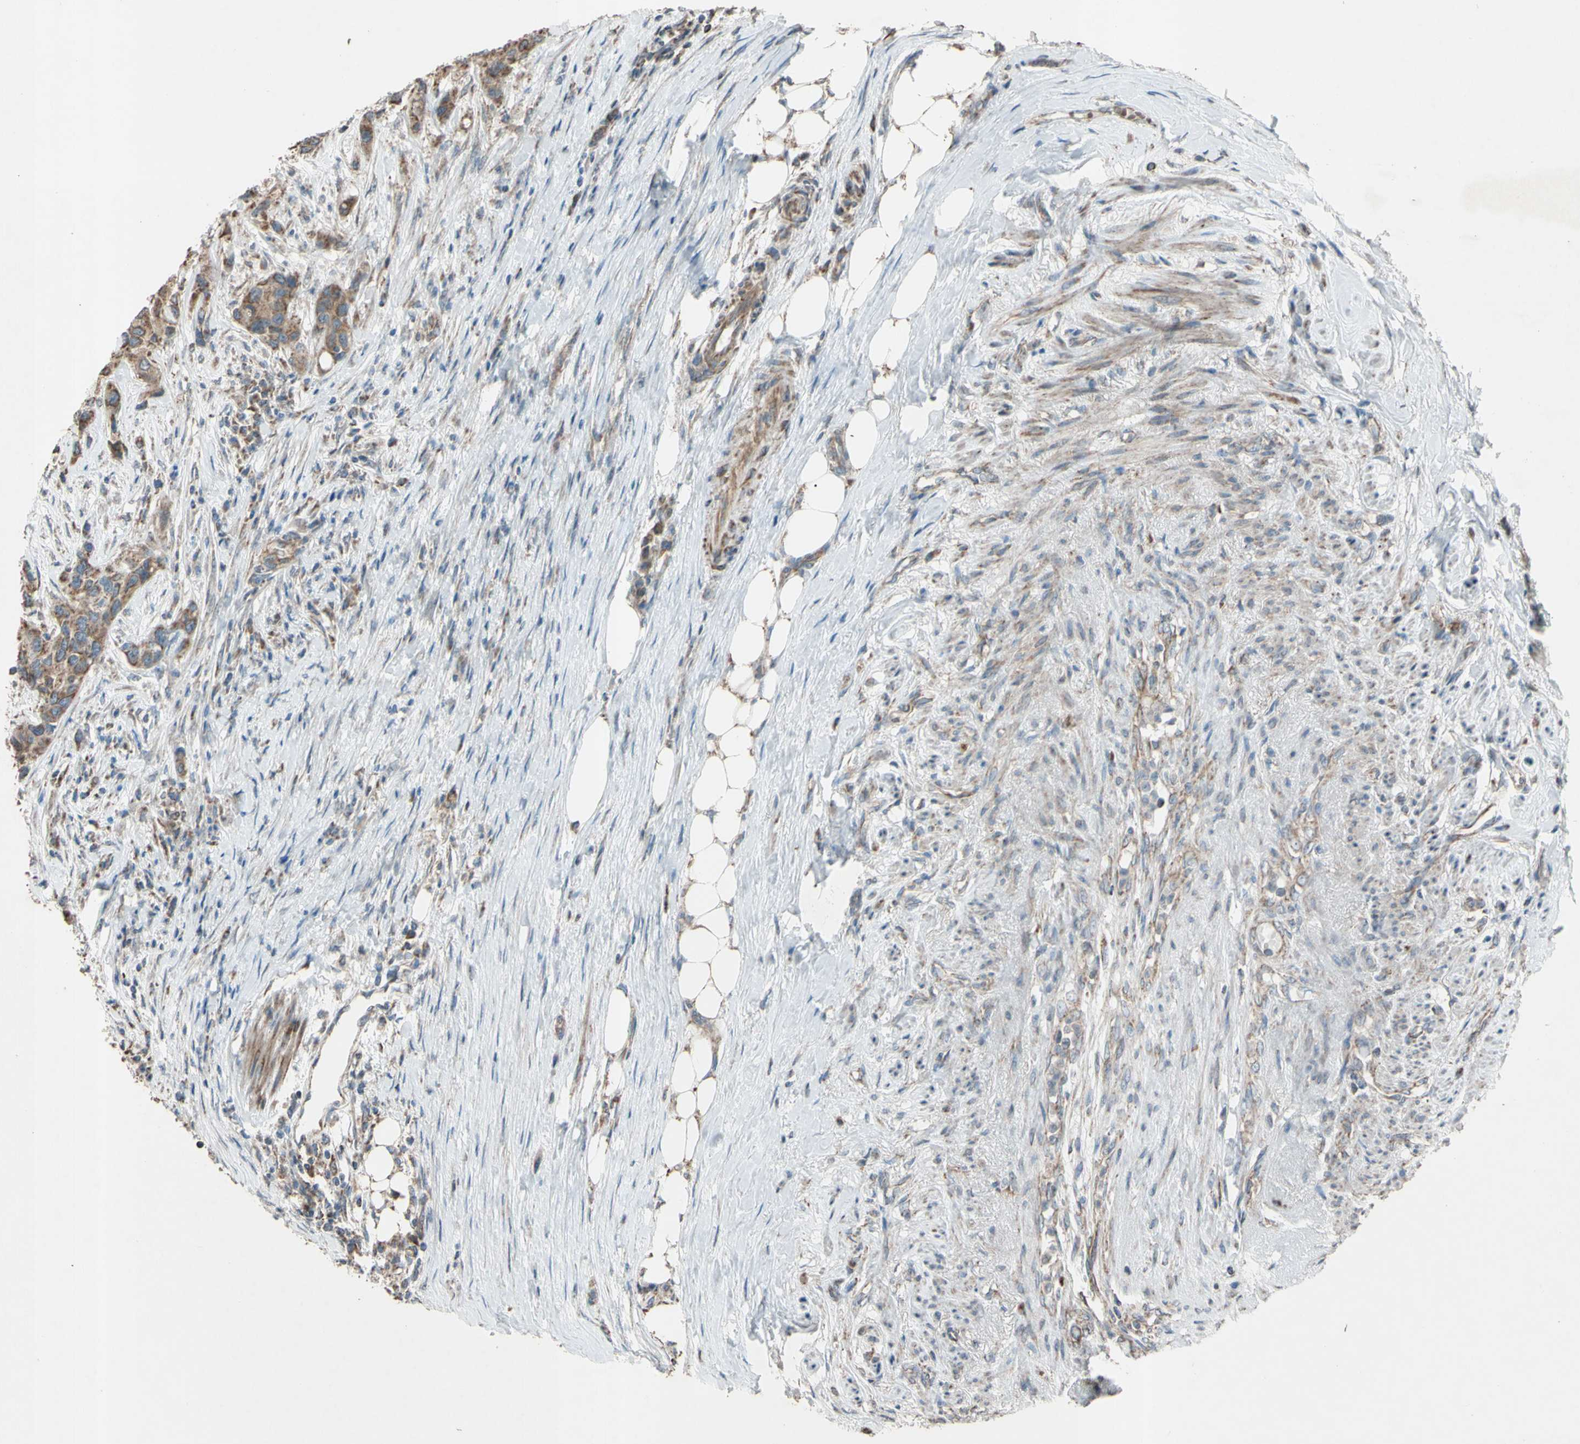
{"staining": {"intensity": "moderate", "quantity": ">75%", "location": "cytoplasmic/membranous"}, "tissue": "urothelial cancer", "cell_type": "Tumor cells", "image_type": "cancer", "snomed": [{"axis": "morphology", "description": "Urothelial carcinoma, High grade"}, {"axis": "topography", "description": "Urinary bladder"}], "caption": "Human urothelial cancer stained for a protein (brown) displays moderate cytoplasmic/membranous positive positivity in approximately >75% of tumor cells.", "gene": "ACOT8", "patient": {"sex": "female", "age": 56}}